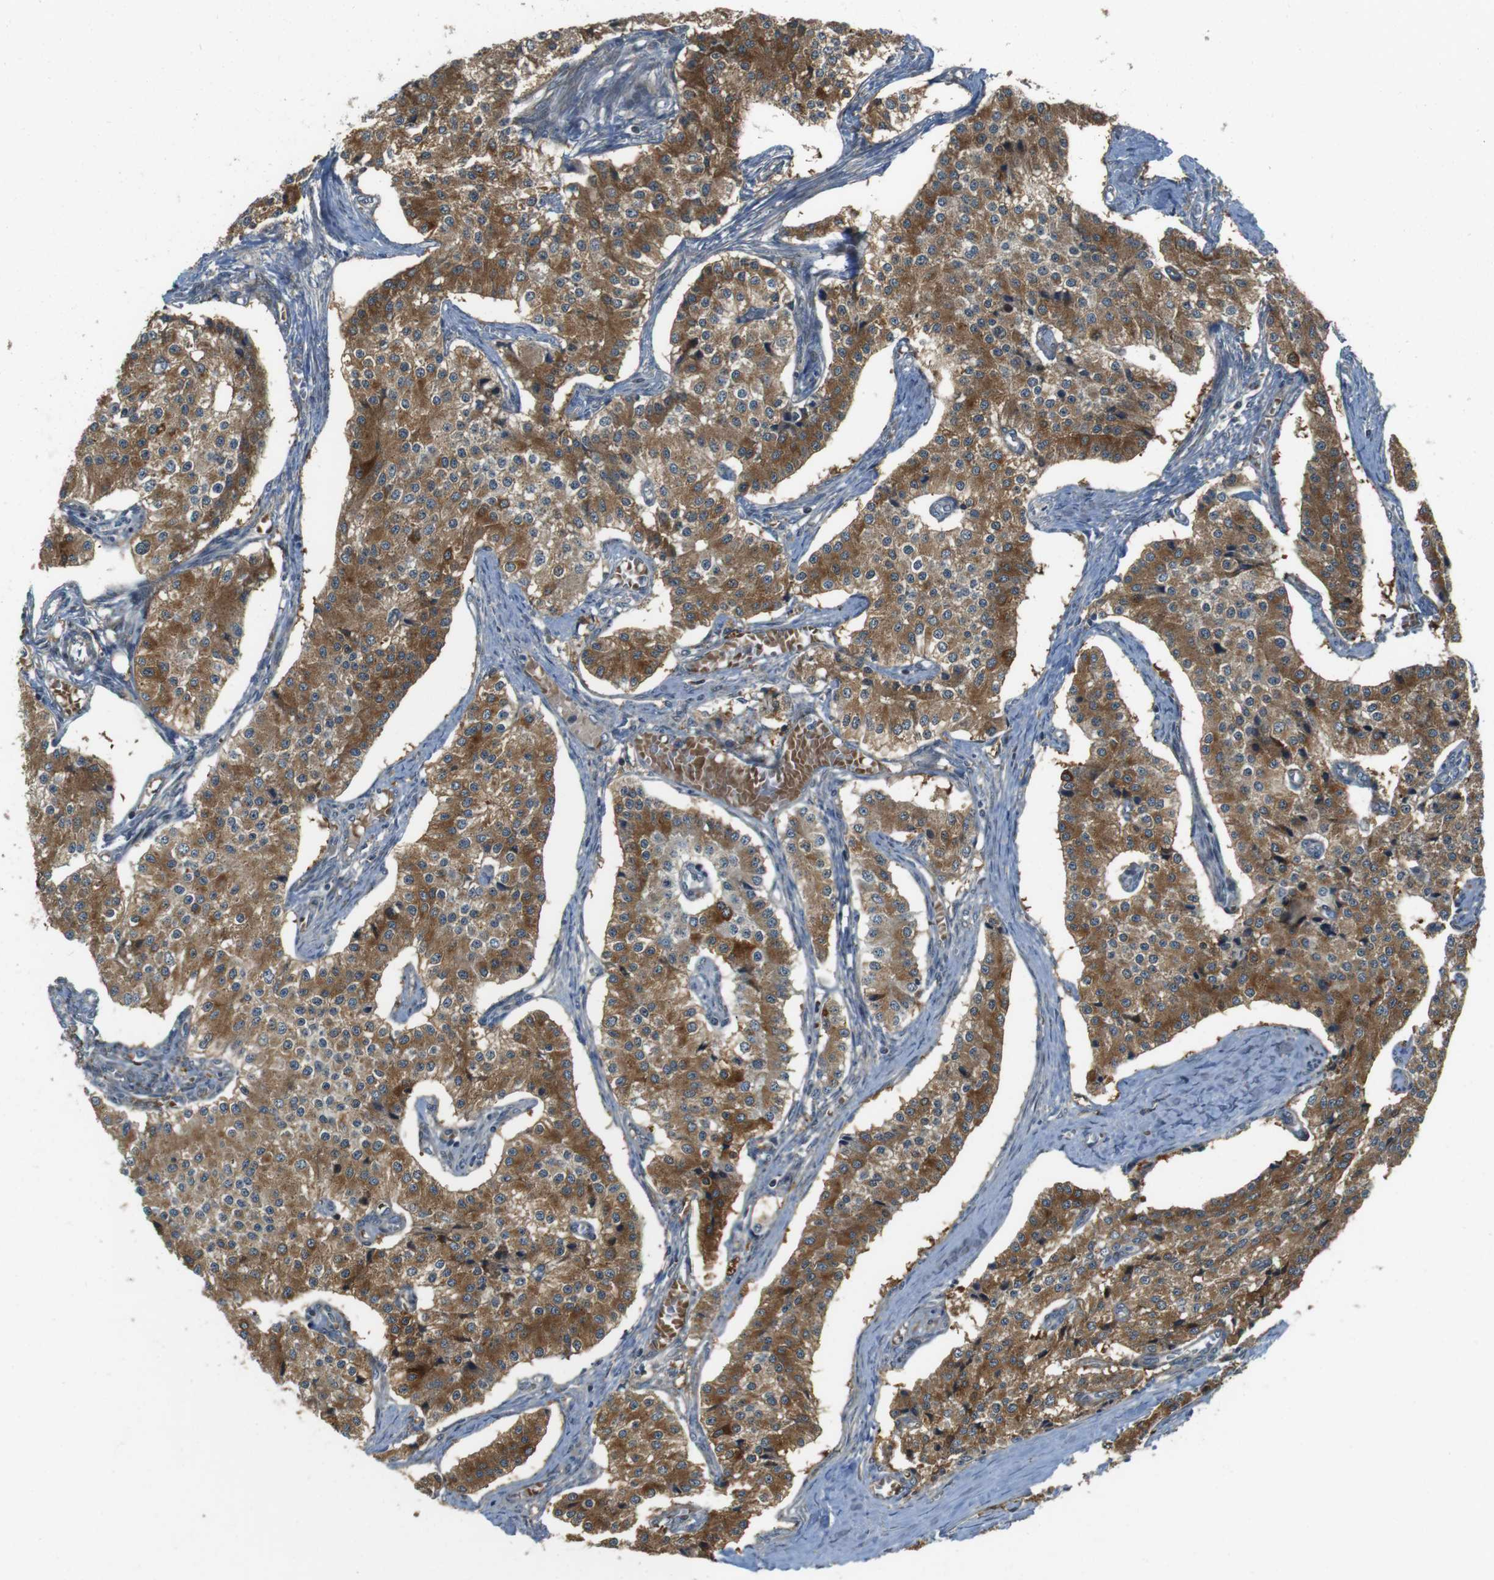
{"staining": {"intensity": "moderate", "quantity": ">75%", "location": "cytoplasmic/membranous"}, "tissue": "carcinoid", "cell_type": "Tumor cells", "image_type": "cancer", "snomed": [{"axis": "morphology", "description": "Carcinoid, malignant, NOS"}, {"axis": "topography", "description": "Colon"}], "caption": "The micrograph reveals staining of malignant carcinoid, revealing moderate cytoplasmic/membranous protein positivity (brown color) within tumor cells.", "gene": "IFFO2", "patient": {"sex": "female", "age": 52}}